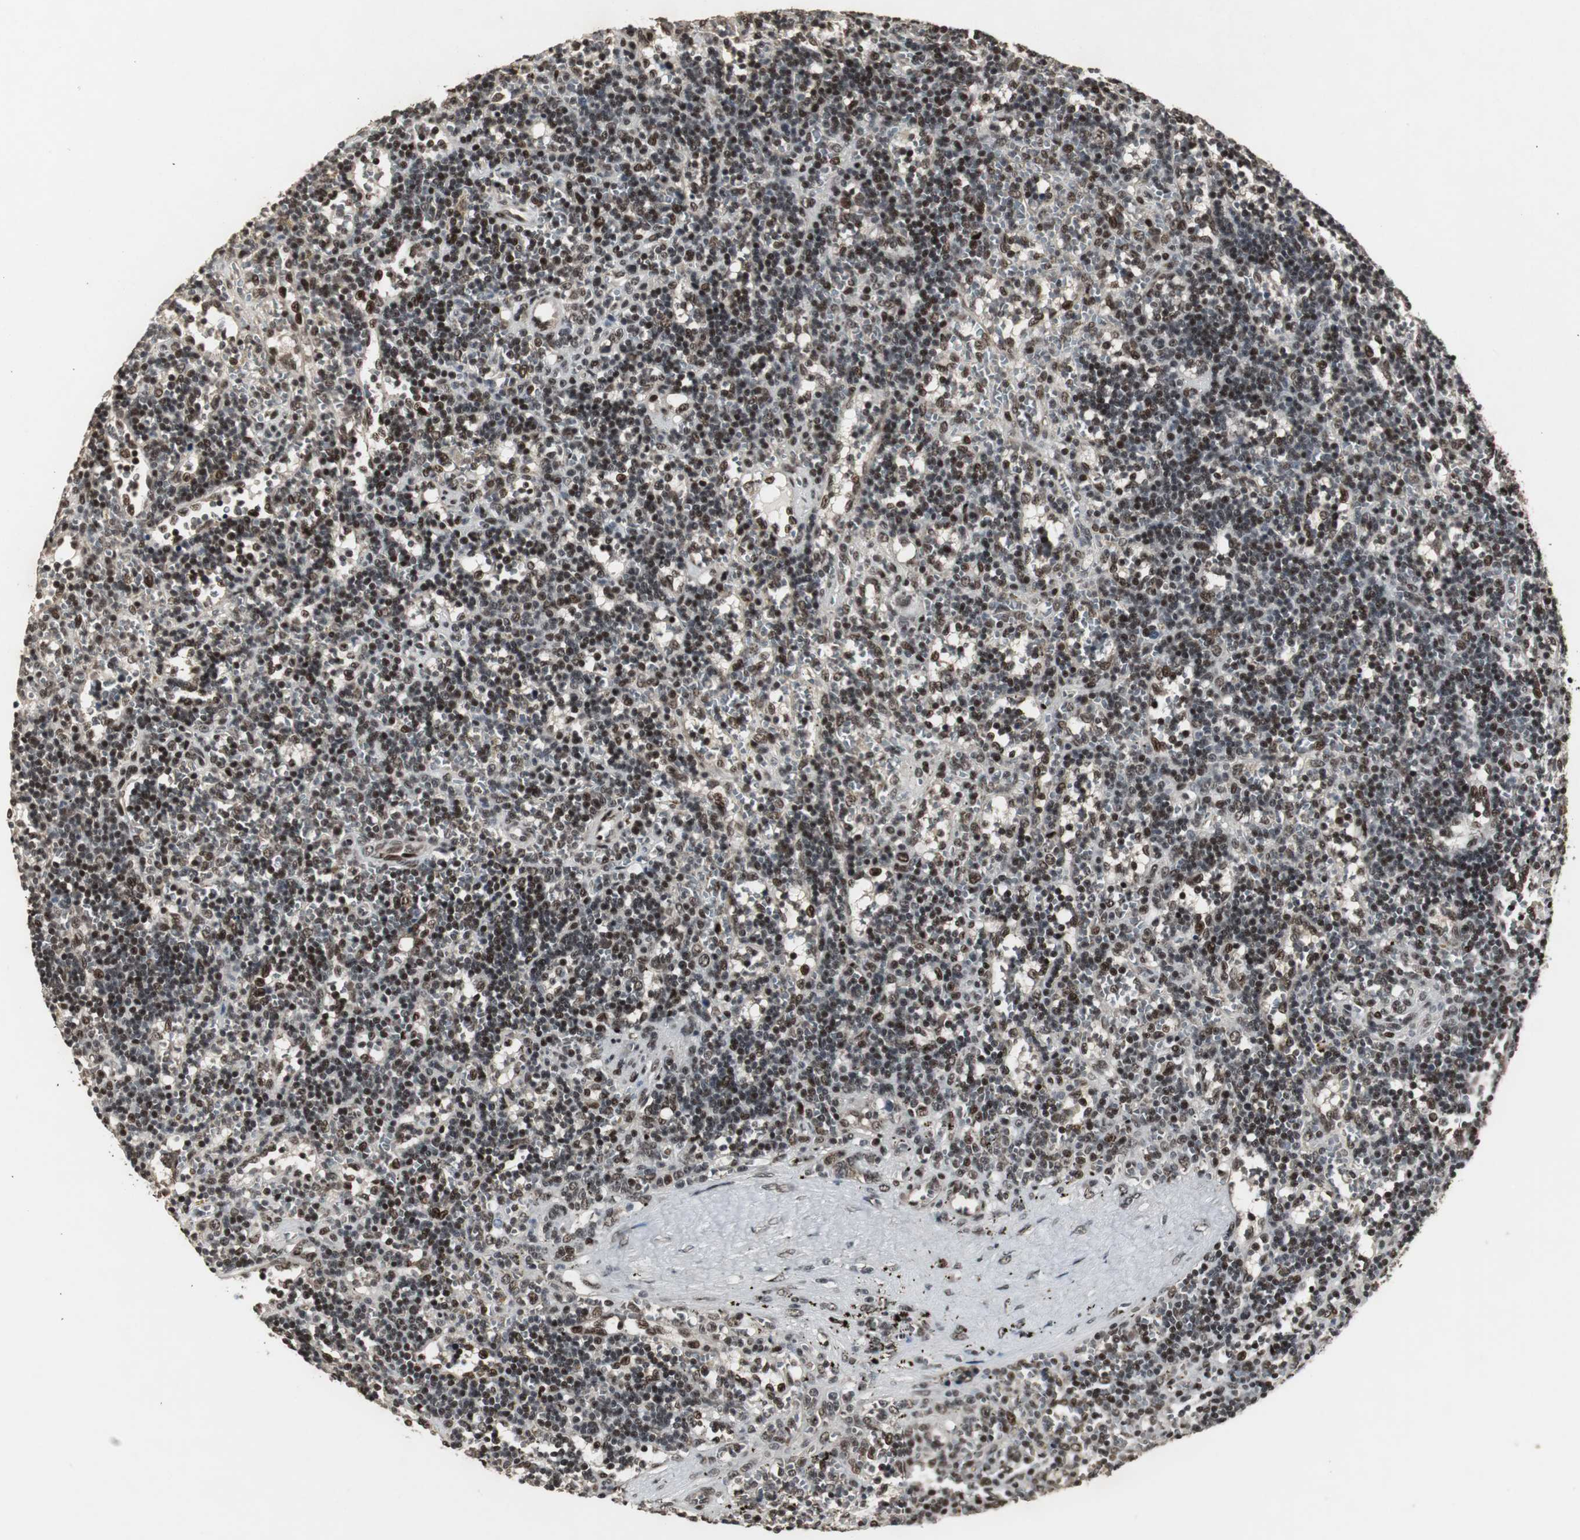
{"staining": {"intensity": "strong", "quantity": ">75%", "location": "nuclear"}, "tissue": "lymphoma", "cell_type": "Tumor cells", "image_type": "cancer", "snomed": [{"axis": "morphology", "description": "Malignant lymphoma, non-Hodgkin's type, Low grade"}, {"axis": "topography", "description": "Spleen"}], "caption": "DAB (3,3'-diaminobenzidine) immunohistochemical staining of lymphoma exhibits strong nuclear protein expression in approximately >75% of tumor cells.", "gene": "TAF5", "patient": {"sex": "male", "age": 60}}